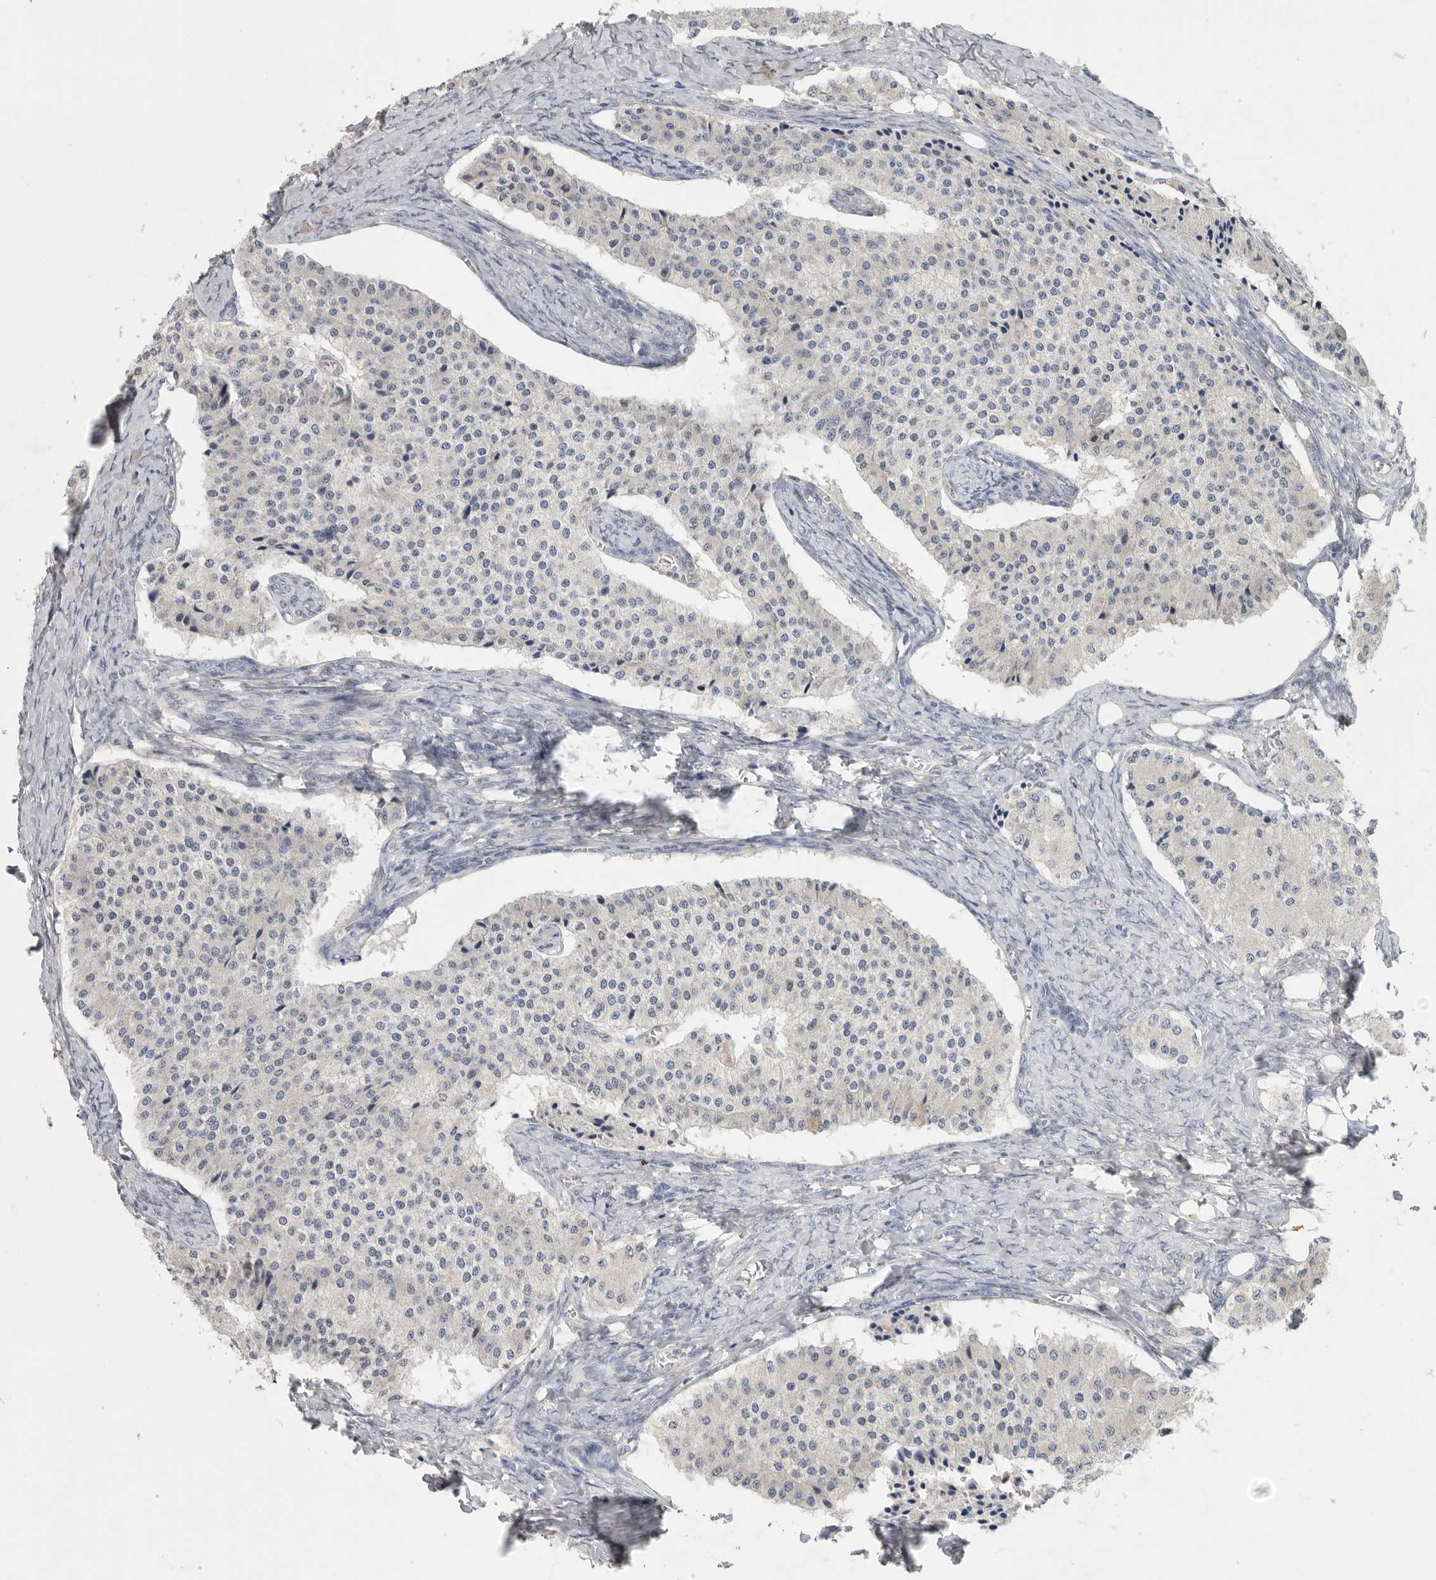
{"staining": {"intensity": "negative", "quantity": "none", "location": "none"}, "tissue": "carcinoid", "cell_type": "Tumor cells", "image_type": "cancer", "snomed": [{"axis": "morphology", "description": "Carcinoid, malignant, NOS"}, {"axis": "topography", "description": "Colon"}], "caption": "Immunohistochemical staining of carcinoid (malignant) demonstrates no significant staining in tumor cells.", "gene": "REG4", "patient": {"sex": "female", "age": 52}}